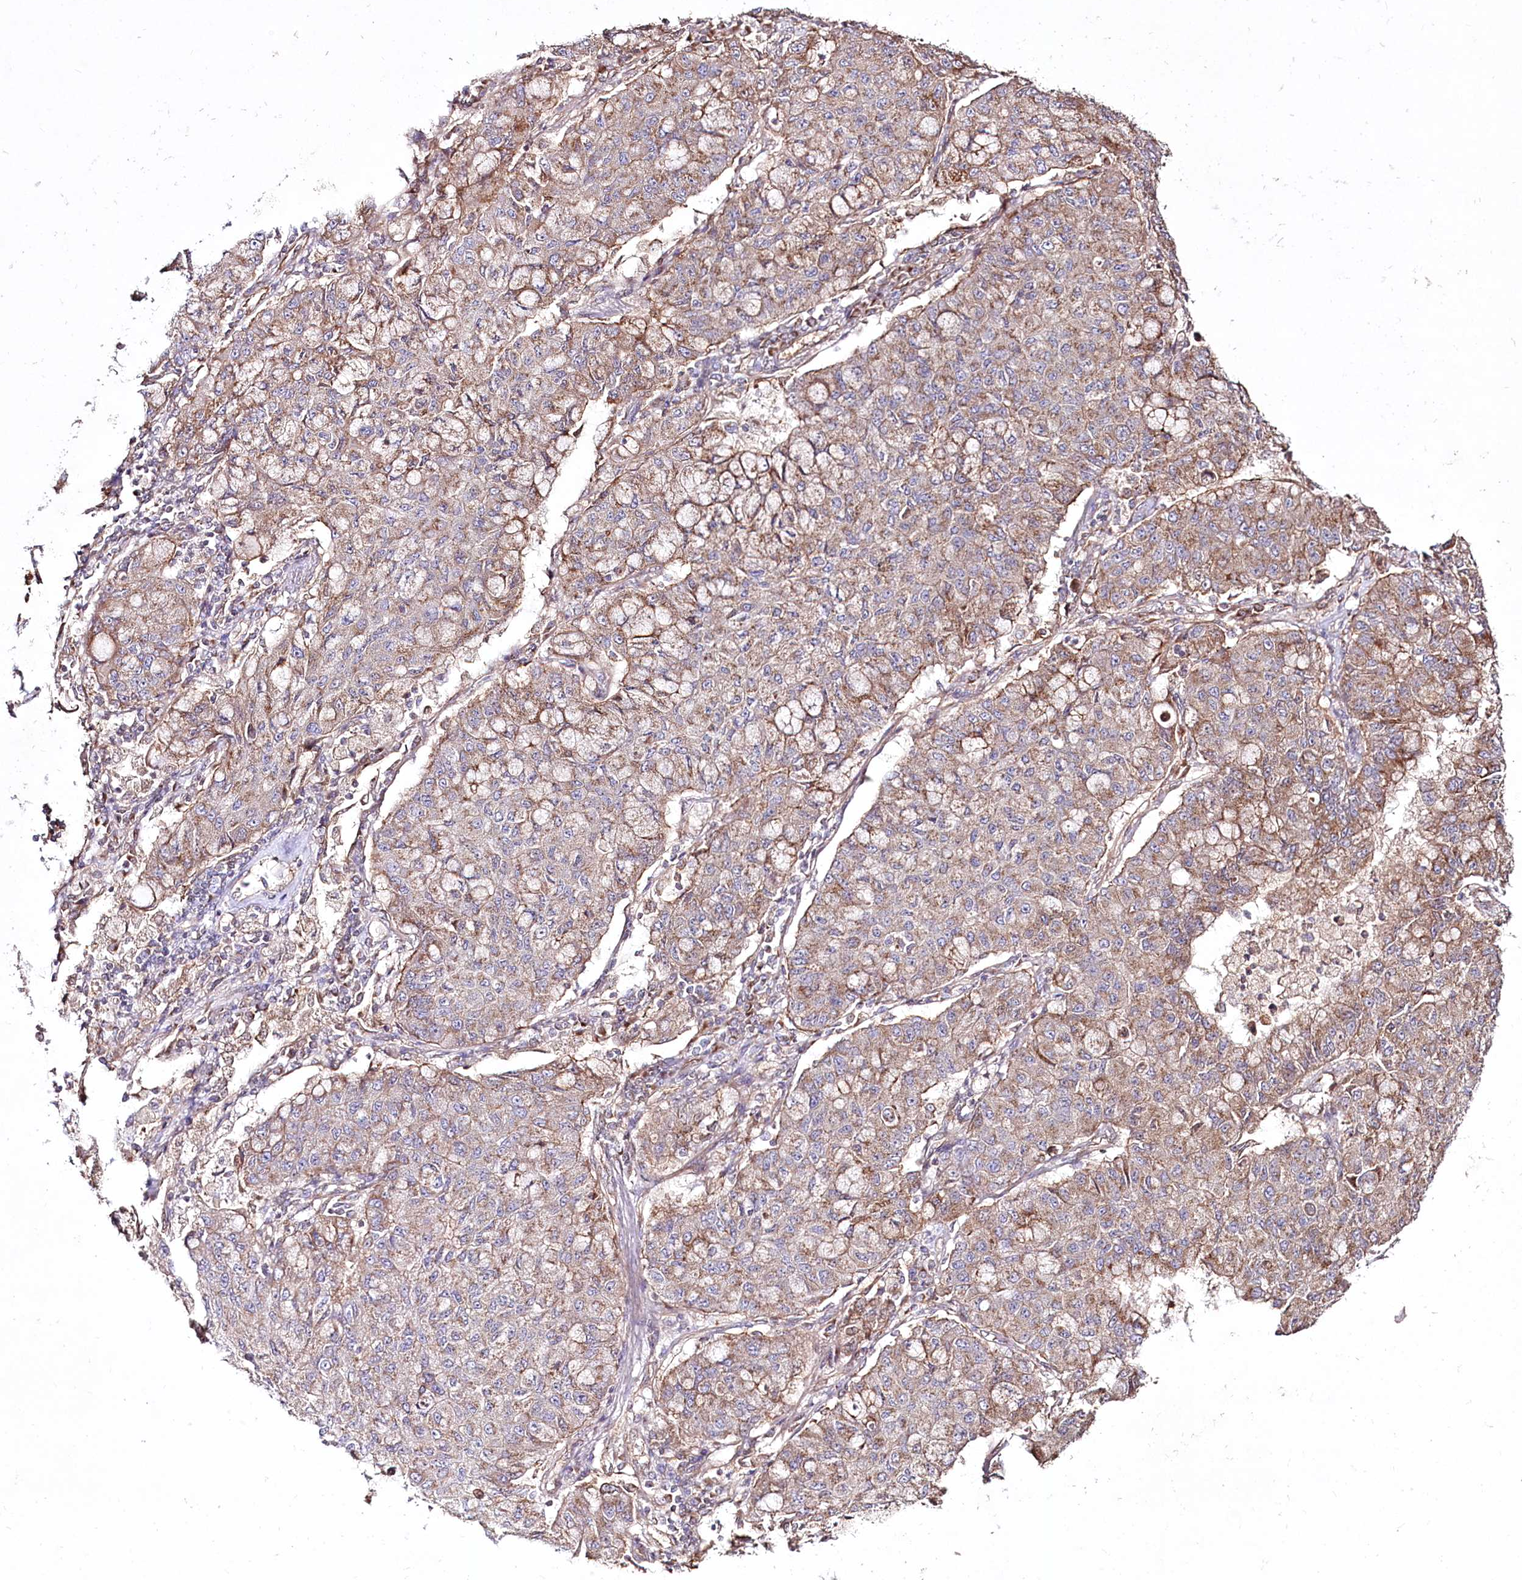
{"staining": {"intensity": "moderate", "quantity": ">75%", "location": "cytoplasmic/membranous"}, "tissue": "lung cancer", "cell_type": "Tumor cells", "image_type": "cancer", "snomed": [{"axis": "morphology", "description": "Squamous cell carcinoma, NOS"}, {"axis": "topography", "description": "Lung"}], "caption": "Lung cancer (squamous cell carcinoma) tissue demonstrates moderate cytoplasmic/membranous positivity in approximately >75% of tumor cells", "gene": "REXO2", "patient": {"sex": "male", "age": 74}}